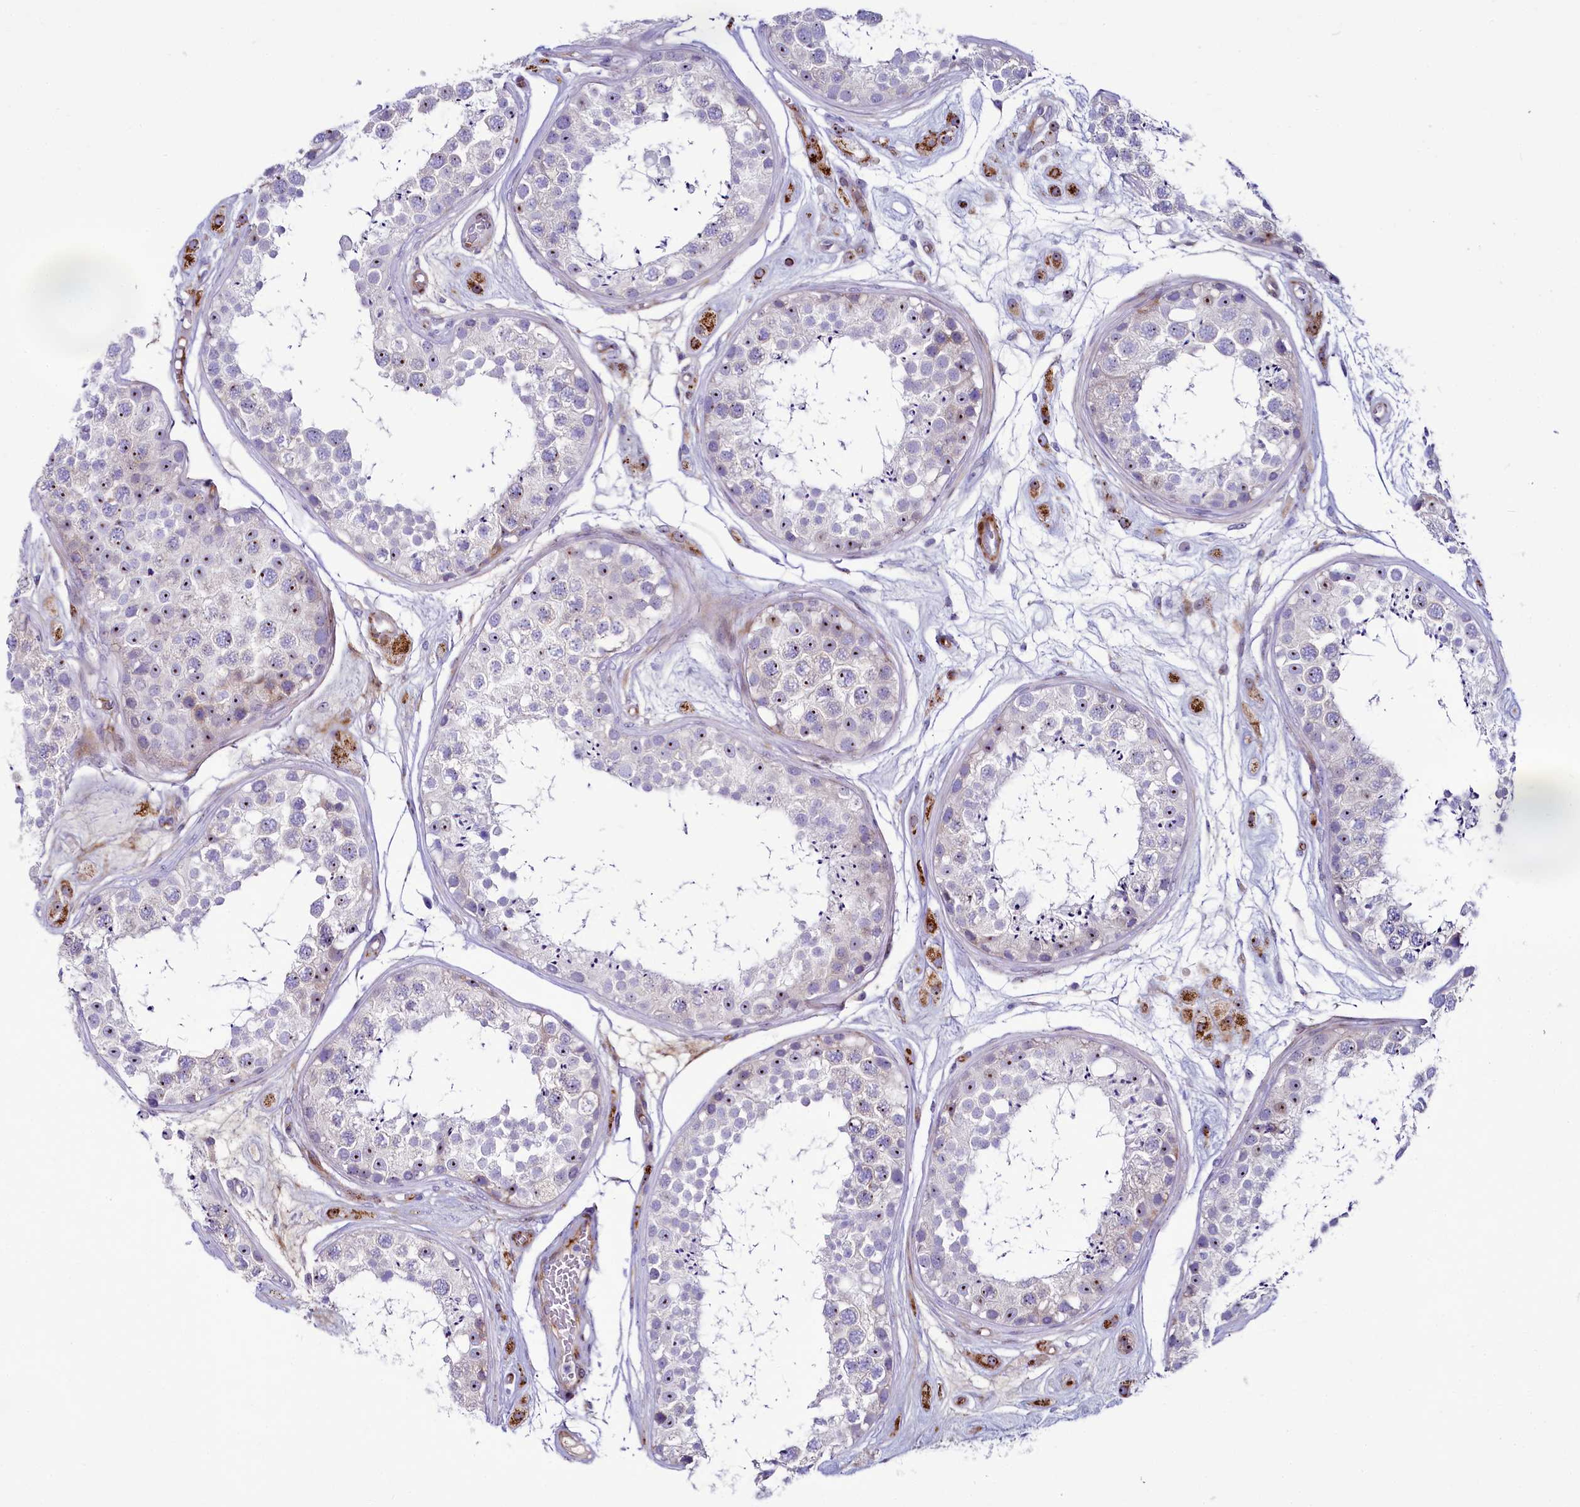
{"staining": {"intensity": "moderate", "quantity": "<25%", "location": "nuclear"}, "tissue": "testis", "cell_type": "Cells in seminiferous ducts", "image_type": "normal", "snomed": [{"axis": "morphology", "description": "Normal tissue, NOS"}, {"axis": "topography", "description": "Testis"}], "caption": "Human testis stained with a brown dye demonstrates moderate nuclear positive expression in about <25% of cells in seminiferous ducts.", "gene": "SH3TC2", "patient": {"sex": "male", "age": 25}}